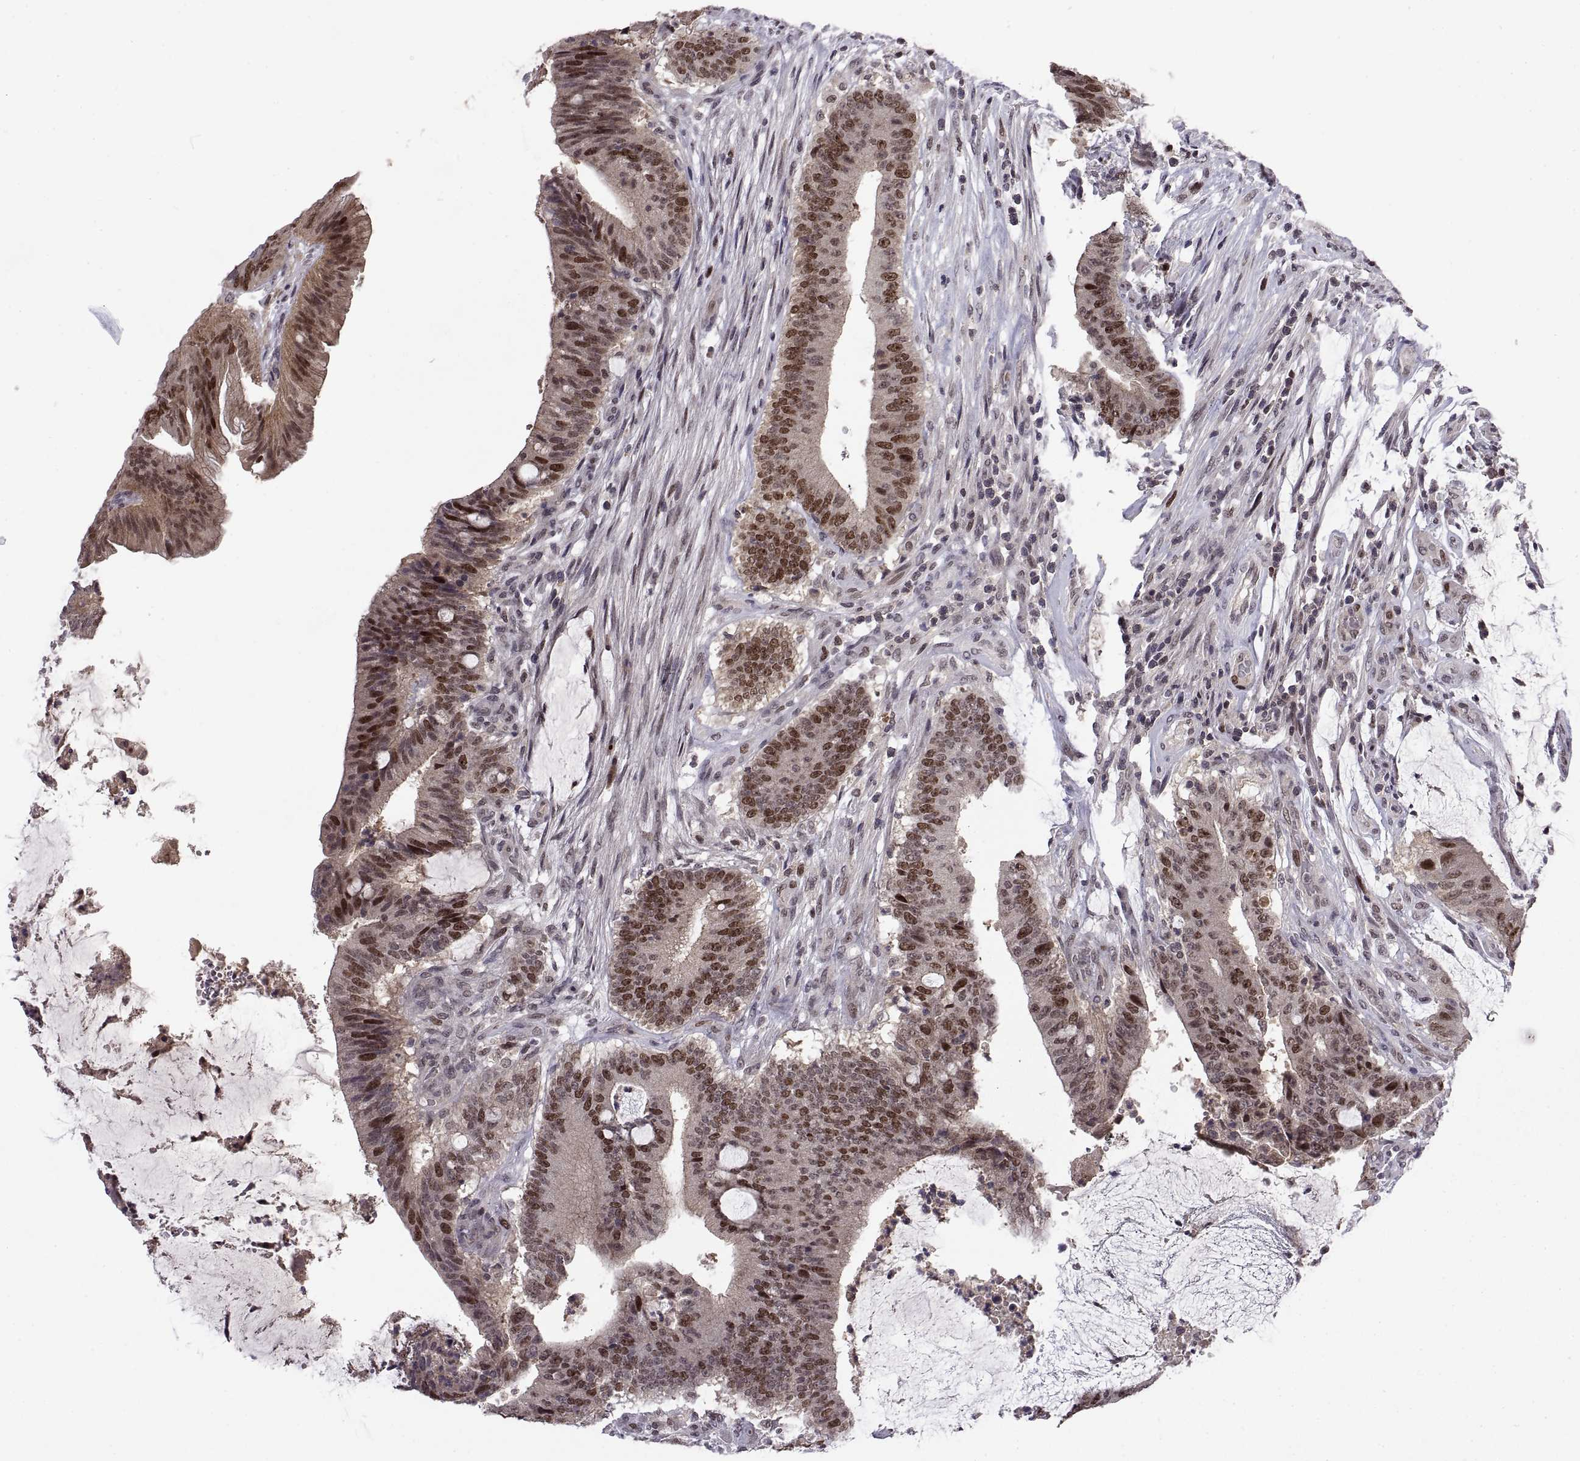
{"staining": {"intensity": "moderate", "quantity": "25%-75%", "location": "nuclear"}, "tissue": "colorectal cancer", "cell_type": "Tumor cells", "image_type": "cancer", "snomed": [{"axis": "morphology", "description": "Adenocarcinoma, NOS"}, {"axis": "topography", "description": "Colon"}], "caption": "A medium amount of moderate nuclear expression is seen in about 25%-75% of tumor cells in colorectal cancer (adenocarcinoma) tissue.", "gene": "CHFR", "patient": {"sex": "female", "age": 43}}